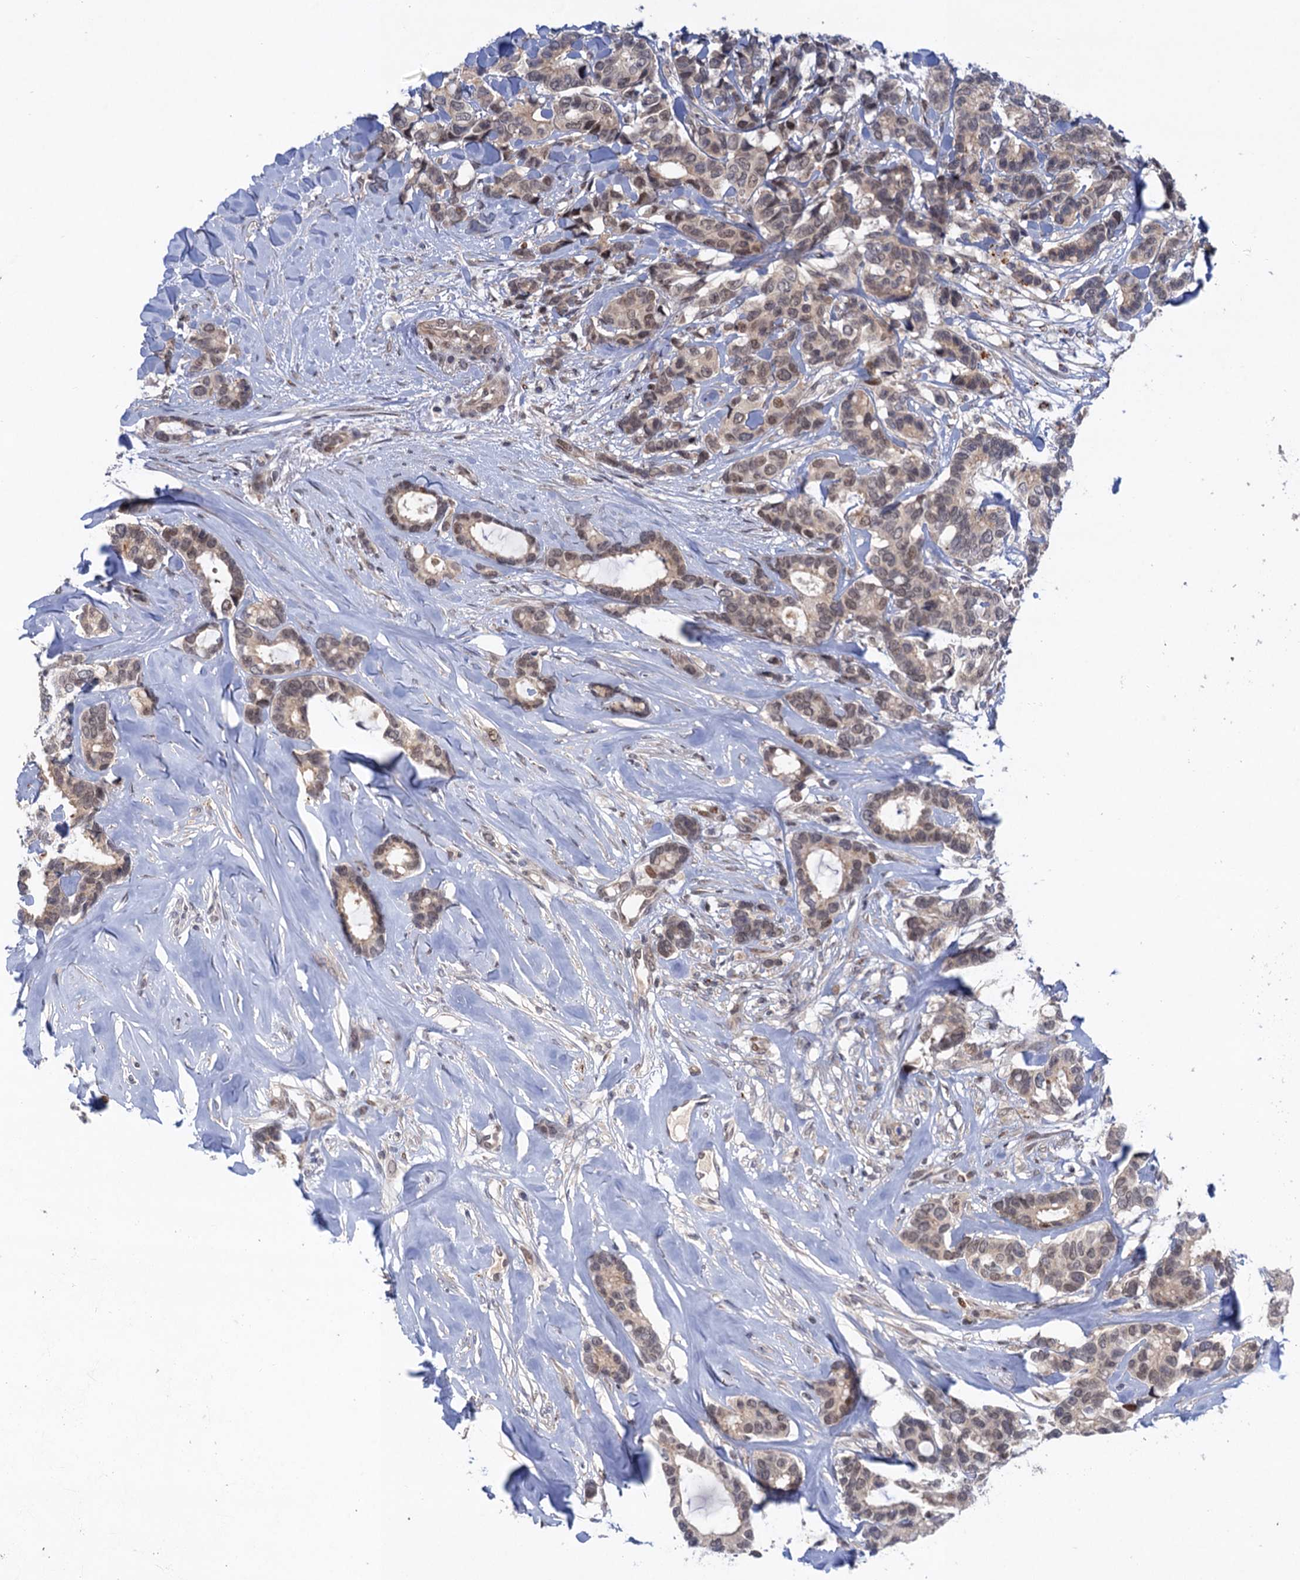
{"staining": {"intensity": "weak", "quantity": ">75%", "location": "cytoplasmic/membranous,nuclear"}, "tissue": "breast cancer", "cell_type": "Tumor cells", "image_type": "cancer", "snomed": [{"axis": "morphology", "description": "Duct carcinoma"}, {"axis": "topography", "description": "Breast"}], "caption": "Intraductal carcinoma (breast) tissue shows weak cytoplasmic/membranous and nuclear expression in approximately >75% of tumor cells, visualized by immunohistochemistry. Nuclei are stained in blue.", "gene": "NEK8", "patient": {"sex": "female", "age": 87}}